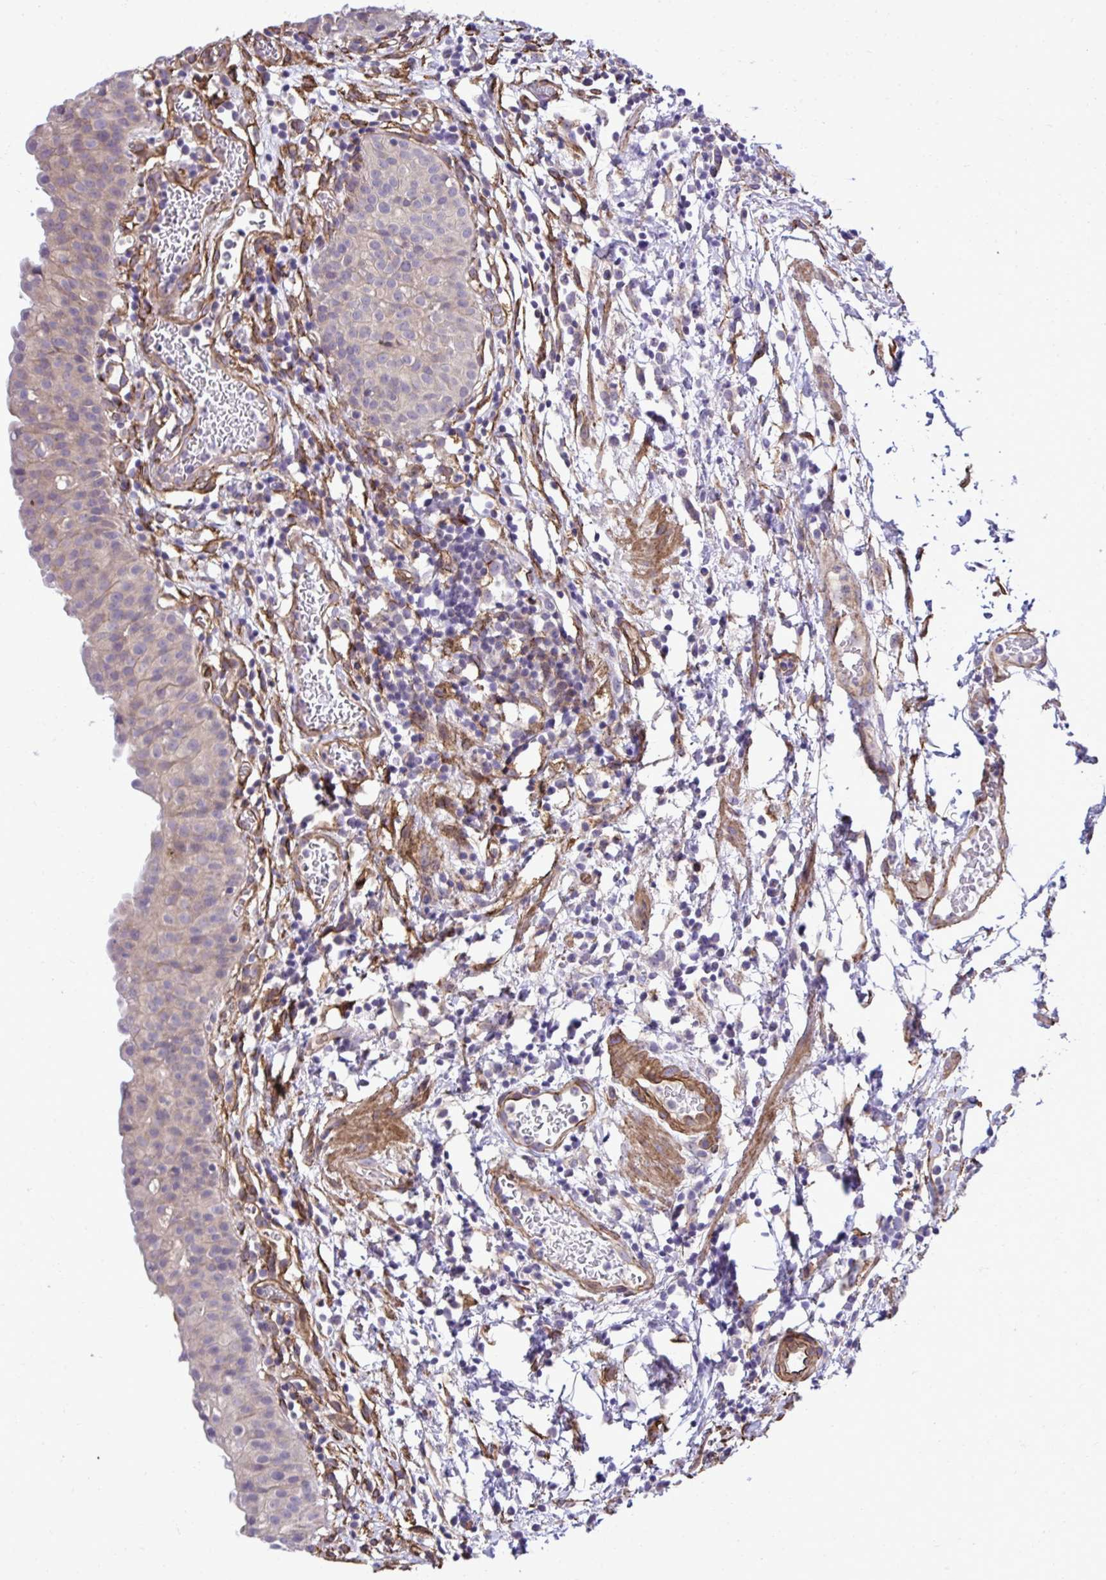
{"staining": {"intensity": "weak", "quantity": "25%-75%", "location": "cytoplasmic/membranous"}, "tissue": "urinary bladder", "cell_type": "Urothelial cells", "image_type": "normal", "snomed": [{"axis": "morphology", "description": "Normal tissue, NOS"}, {"axis": "morphology", "description": "Inflammation, NOS"}, {"axis": "topography", "description": "Urinary bladder"}], "caption": "The histopathology image displays immunohistochemical staining of benign urinary bladder. There is weak cytoplasmic/membranous expression is present in approximately 25%-75% of urothelial cells.", "gene": "TRIM52", "patient": {"sex": "male", "age": 57}}